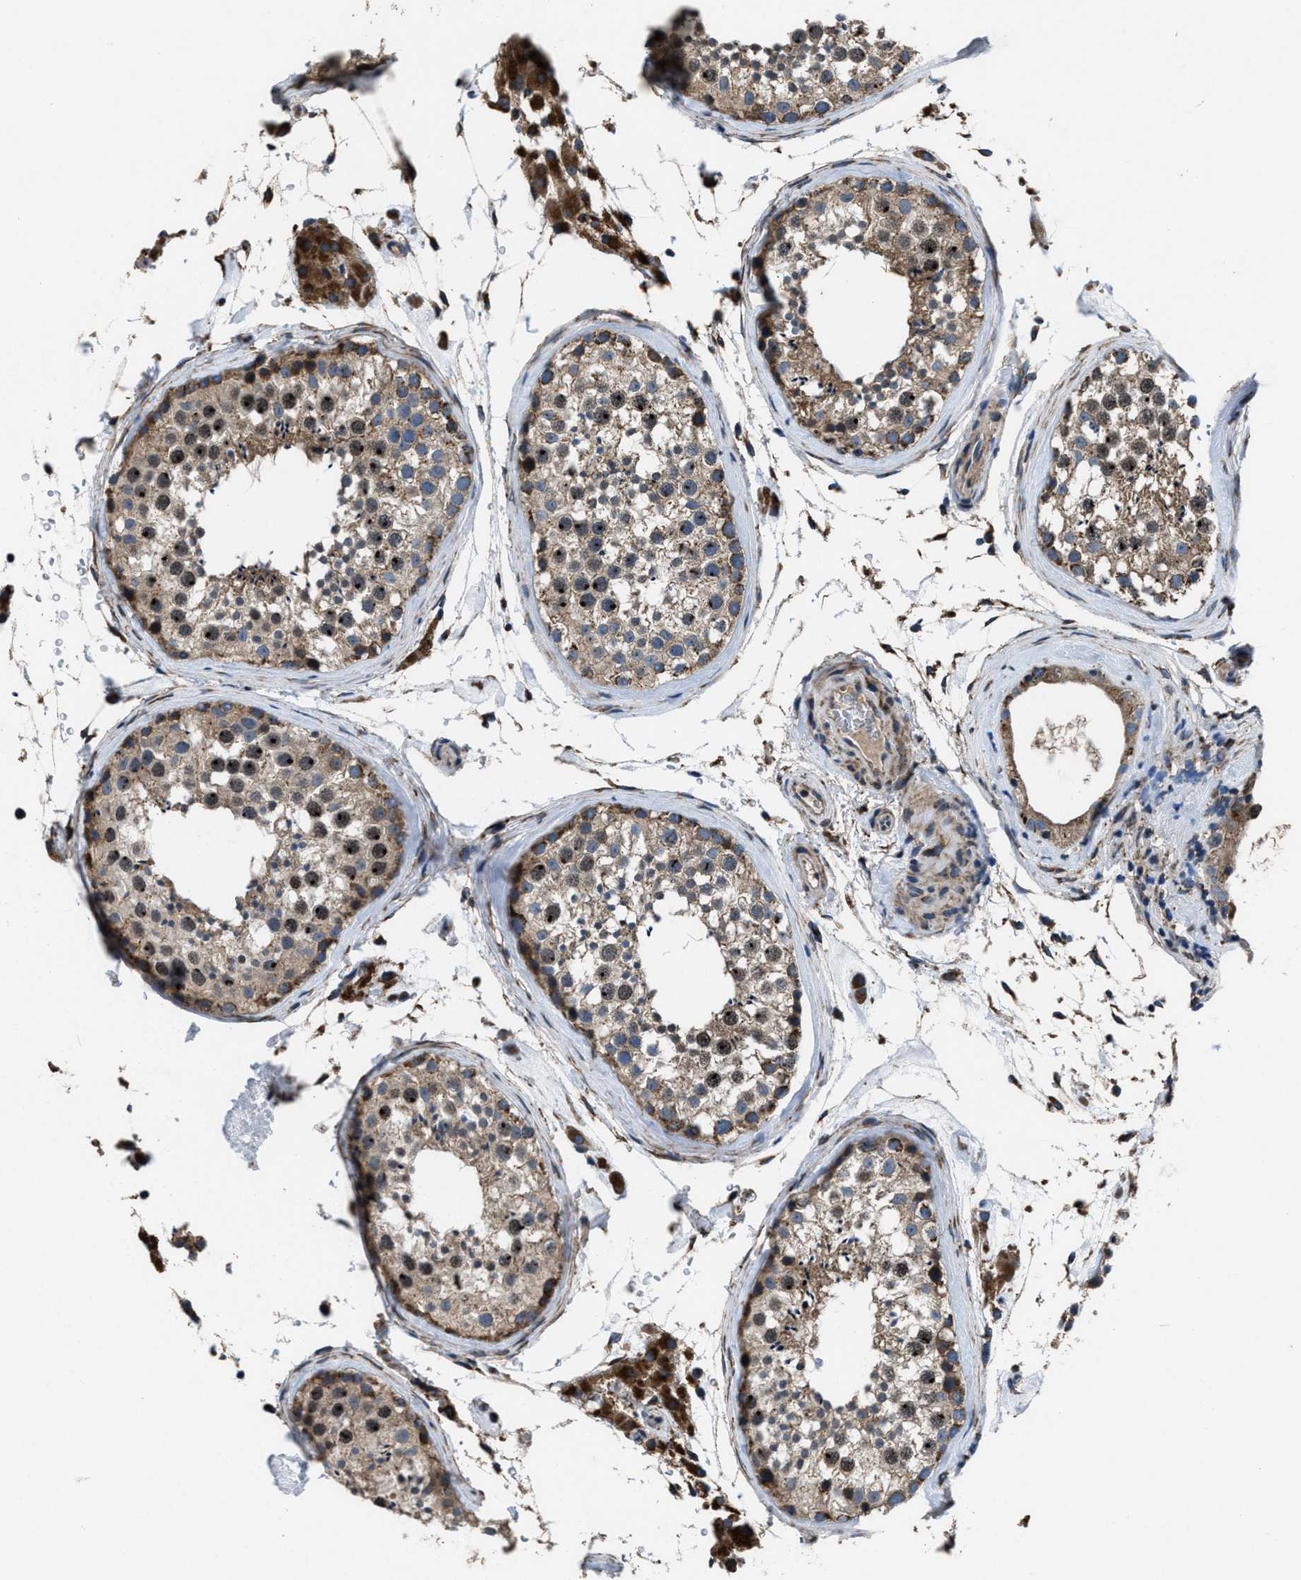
{"staining": {"intensity": "moderate", "quantity": ">75%", "location": "cytoplasmic/membranous,nuclear"}, "tissue": "testis", "cell_type": "Cells in seminiferous ducts", "image_type": "normal", "snomed": [{"axis": "morphology", "description": "Normal tissue, NOS"}, {"axis": "topography", "description": "Testis"}], "caption": "A micrograph of human testis stained for a protein displays moderate cytoplasmic/membranous,nuclear brown staining in cells in seminiferous ducts. The staining was performed using DAB (3,3'-diaminobenzidine) to visualize the protein expression in brown, while the nuclei were stained in blue with hematoxylin (Magnification: 20x).", "gene": "PDP1", "patient": {"sex": "male", "age": 46}}